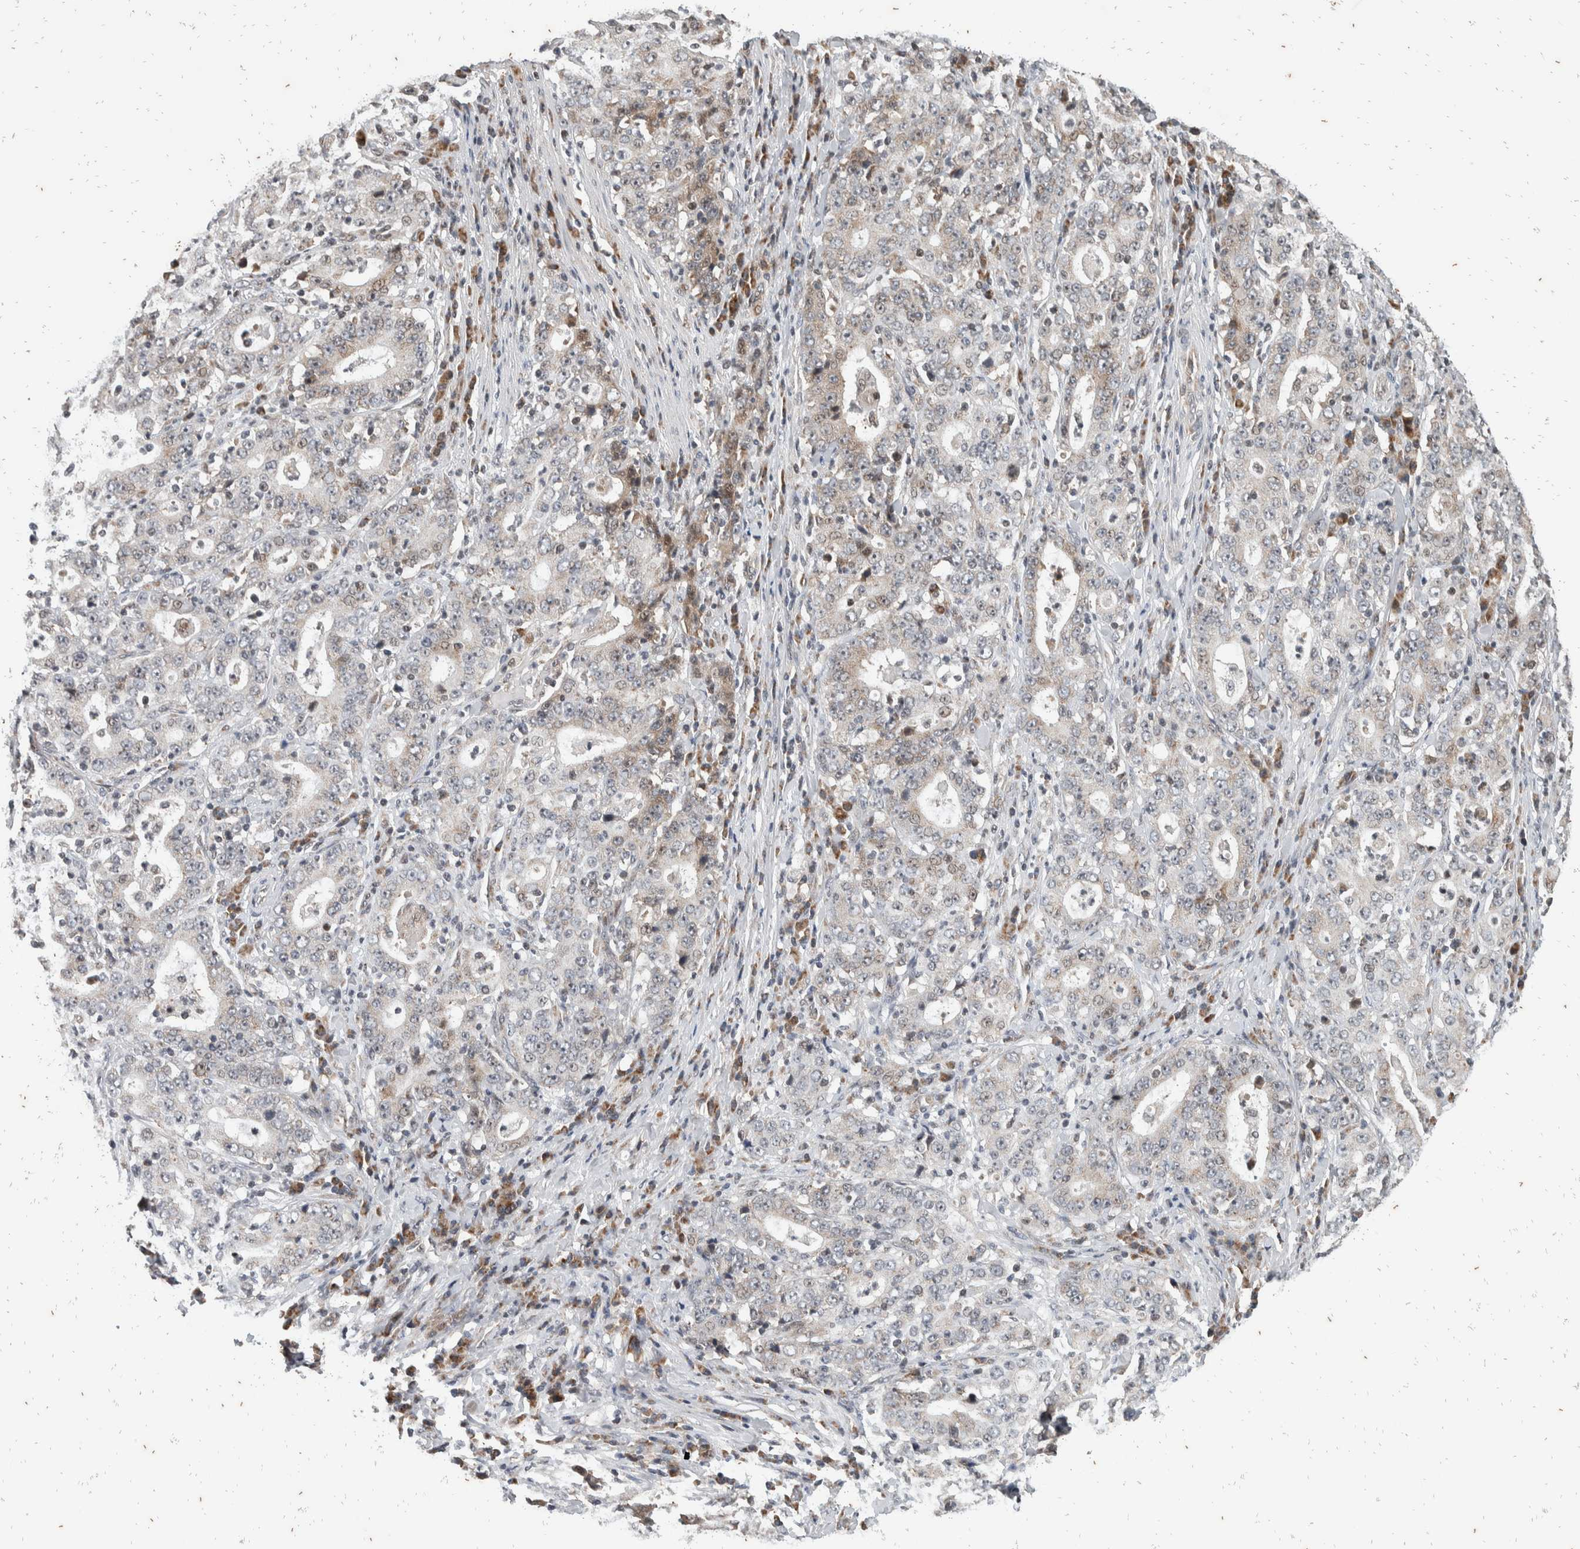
{"staining": {"intensity": "weak", "quantity": "<25%", "location": "nuclear"}, "tissue": "stomach cancer", "cell_type": "Tumor cells", "image_type": "cancer", "snomed": [{"axis": "morphology", "description": "Normal tissue, NOS"}, {"axis": "morphology", "description": "Adenocarcinoma, NOS"}, {"axis": "topography", "description": "Stomach, upper"}, {"axis": "topography", "description": "Stomach"}], "caption": "Stomach cancer was stained to show a protein in brown. There is no significant positivity in tumor cells. The staining was performed using DAB to visualize the protein expression in brown, while the nuclei were stained in blue with hematoxylin (Magnification: 20x).", "gene": "ATXN7L1", "patient": {"sex": "male", "age": 59}}